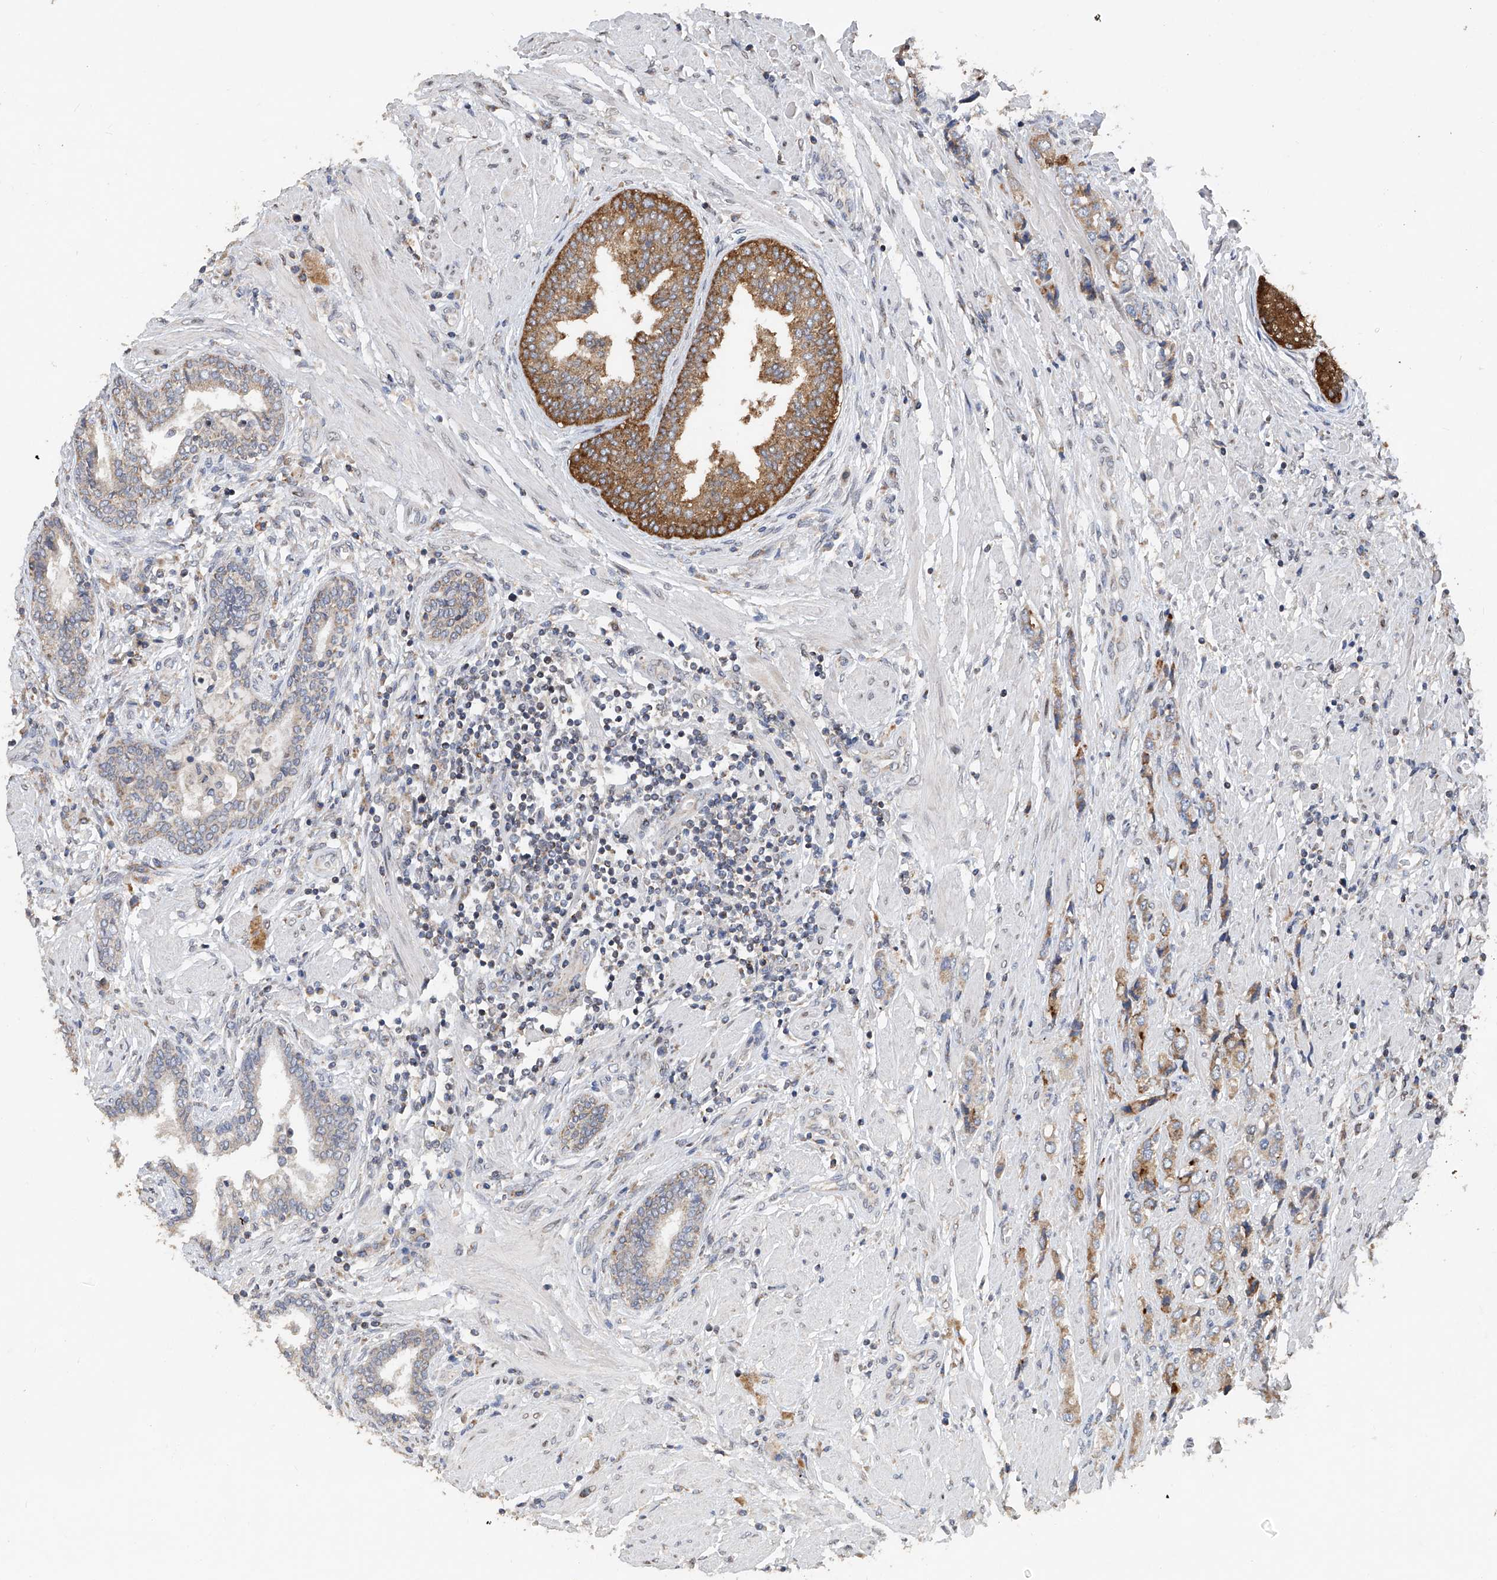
{"staining": {"intensity": "strong", "quantity": ">75%", "location": "cytoplasmic/membranous"}, "tissue": "prostate cancer", "cell_type": "Tumor cells", "image_type": "cancer", "snomed": [{"axis": "morphology", "description": "Adenocarcinoma, High grade"}, {"axis": "topography", "description": "Prostate"}], "caption": "Brown immunohistochemical staining in human prostate cancer (adenocarcinoma (high-grade)) reveals strong cytoplasmic/membranous positivity in approximately >75% of tumor cells.", "gene": "BCKDHB", "patient": {"sex": "male", "age": 61}}